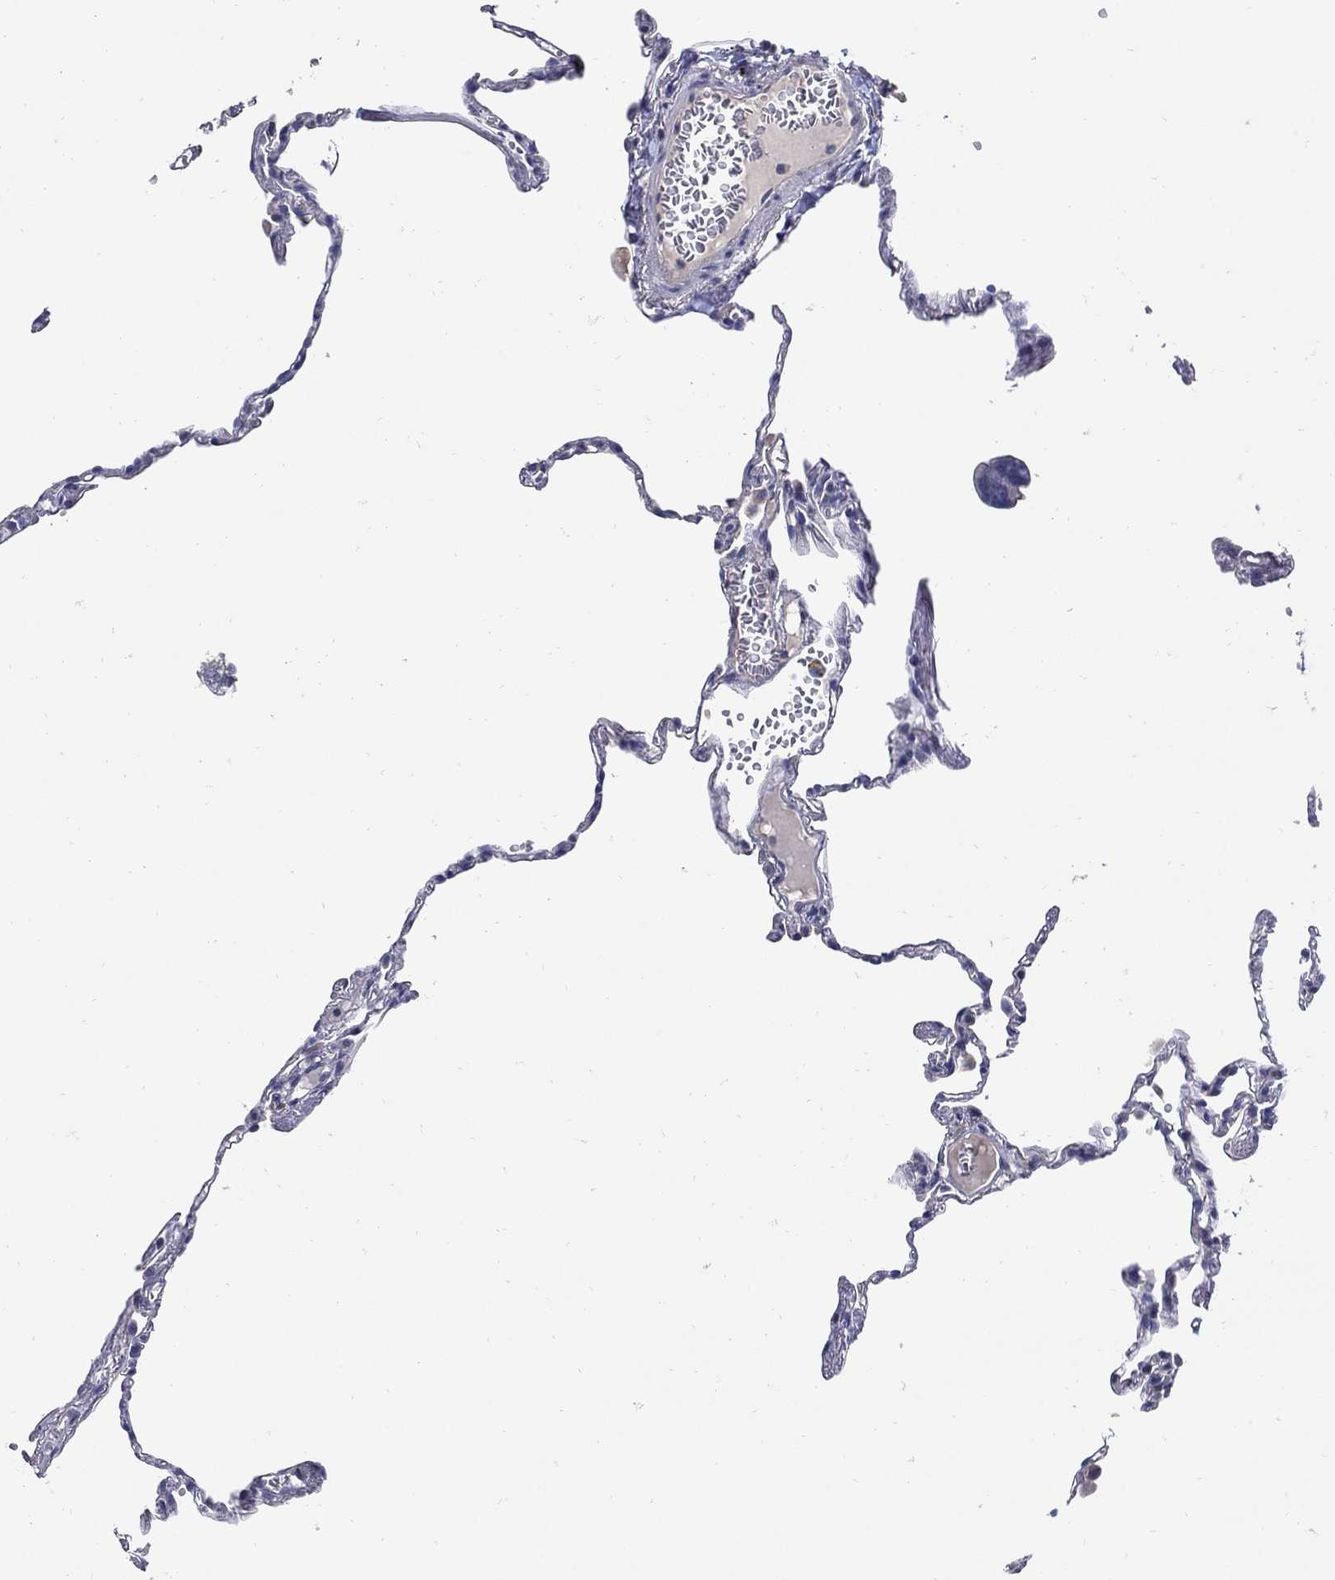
{"staining": {"intensity": "negative", "quantity": "none", "location": "none"}, "tissue": "lung", "cell_type": "Alveolar cells", "image_type": "normal", "snomed": [{"axis": "morphology", "description": "Normal tissue, NOS"}, {"axis": "topography", "description": "Lung"}], "caption": "IHC image of benign lung: lung stained with DAB exhibits no significant protein positivity in alveolar cells.", "gene": "CETN1", "patient": {"sex": "male", "age": 78}}